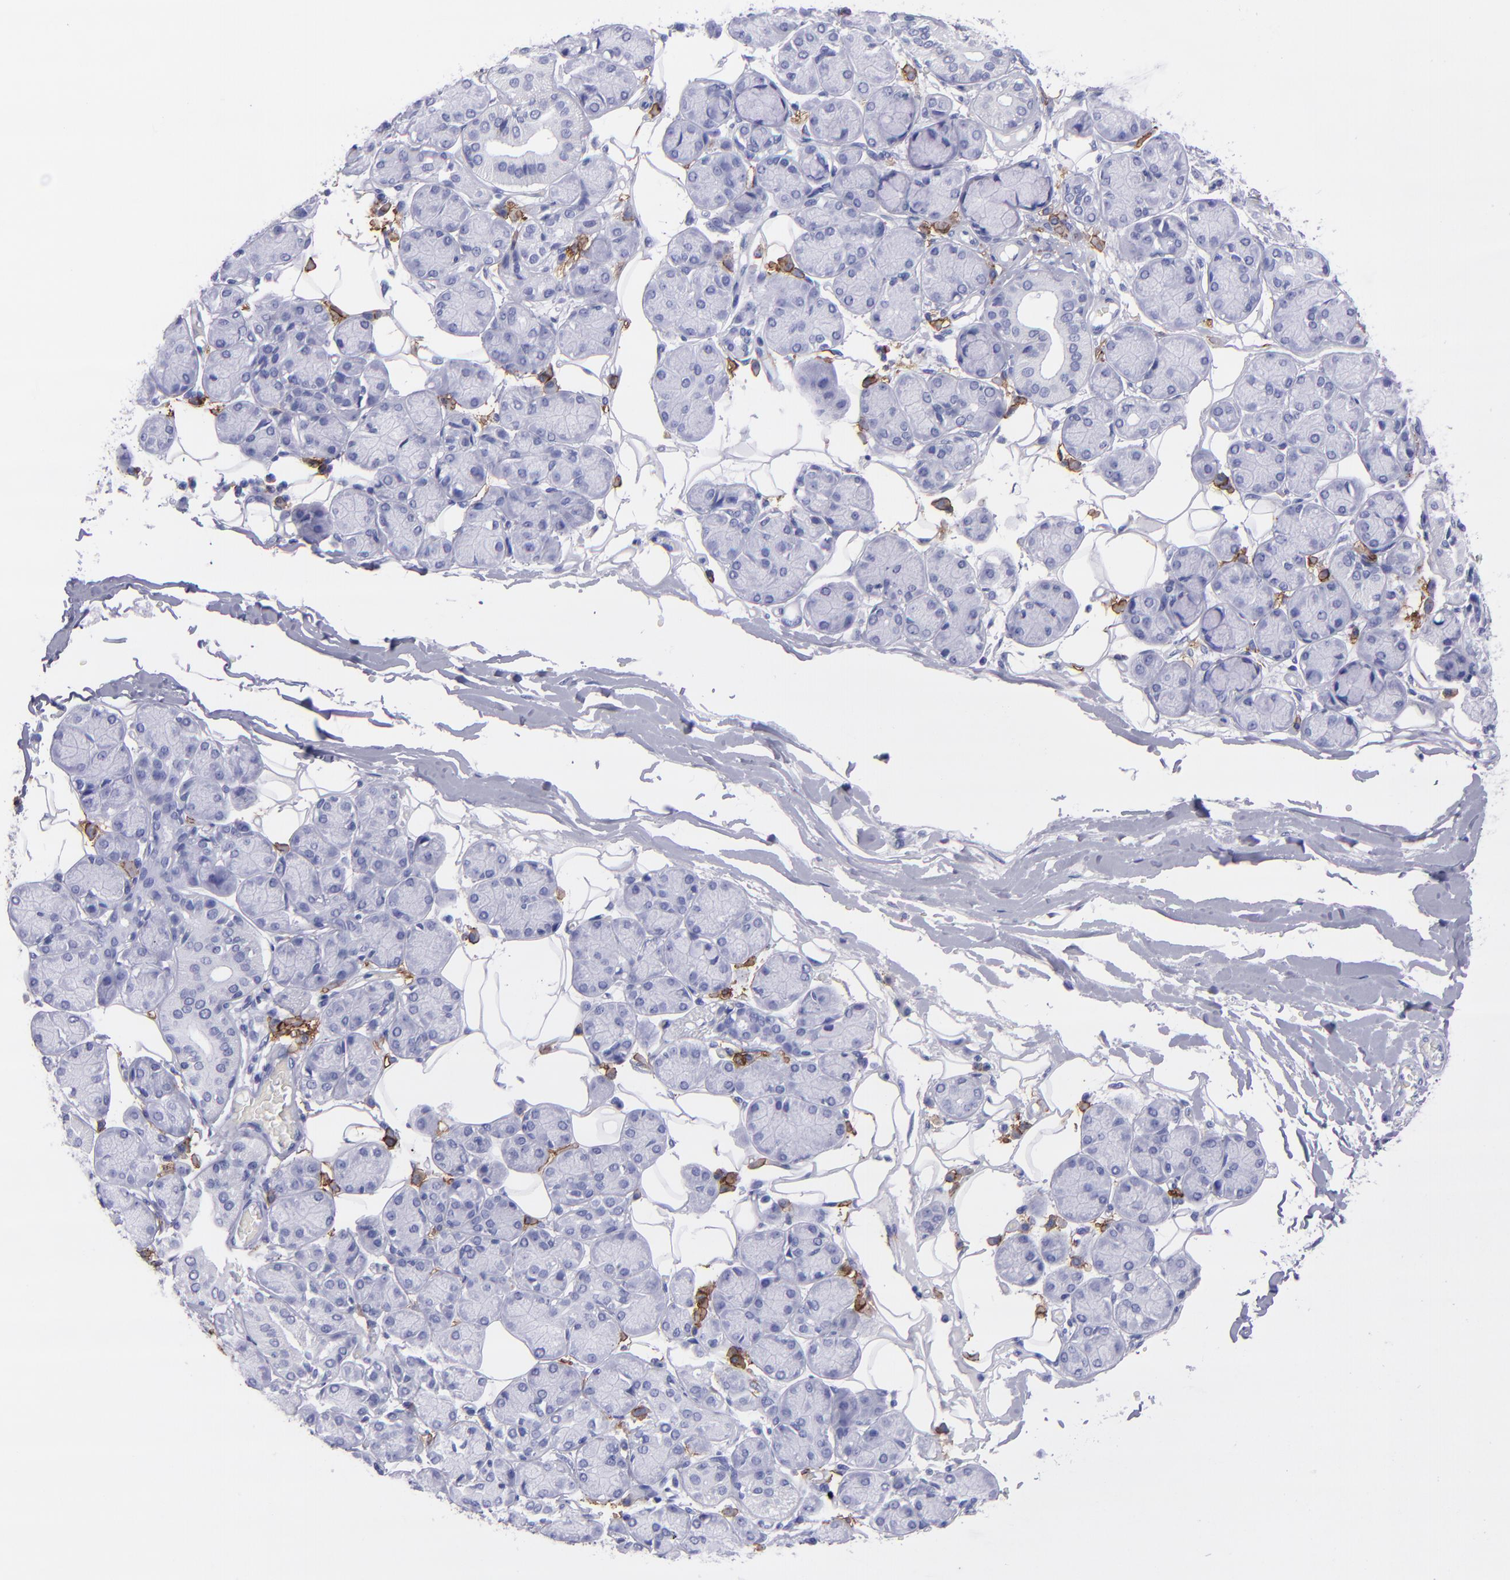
{"staining": {"intensity": "negative", "quantity": "none", "location": "none"}, "tissue": "salivary gland", "cell_type": "Glandular cells", "image_type": "normal", "snomed": [{"axis": "morphology", "description": "Normal tissue, NOS"}, {"axis": "topography", "description": "Salivary gland"}], "caption": "DAB (3,3'-diaminobenzidine) immunohistochemical staining of normal human salivary gland demonstrates no significant expression in glandular cells.", "gene": "CD38", "patient": {"sex": "male", "age": 54}}